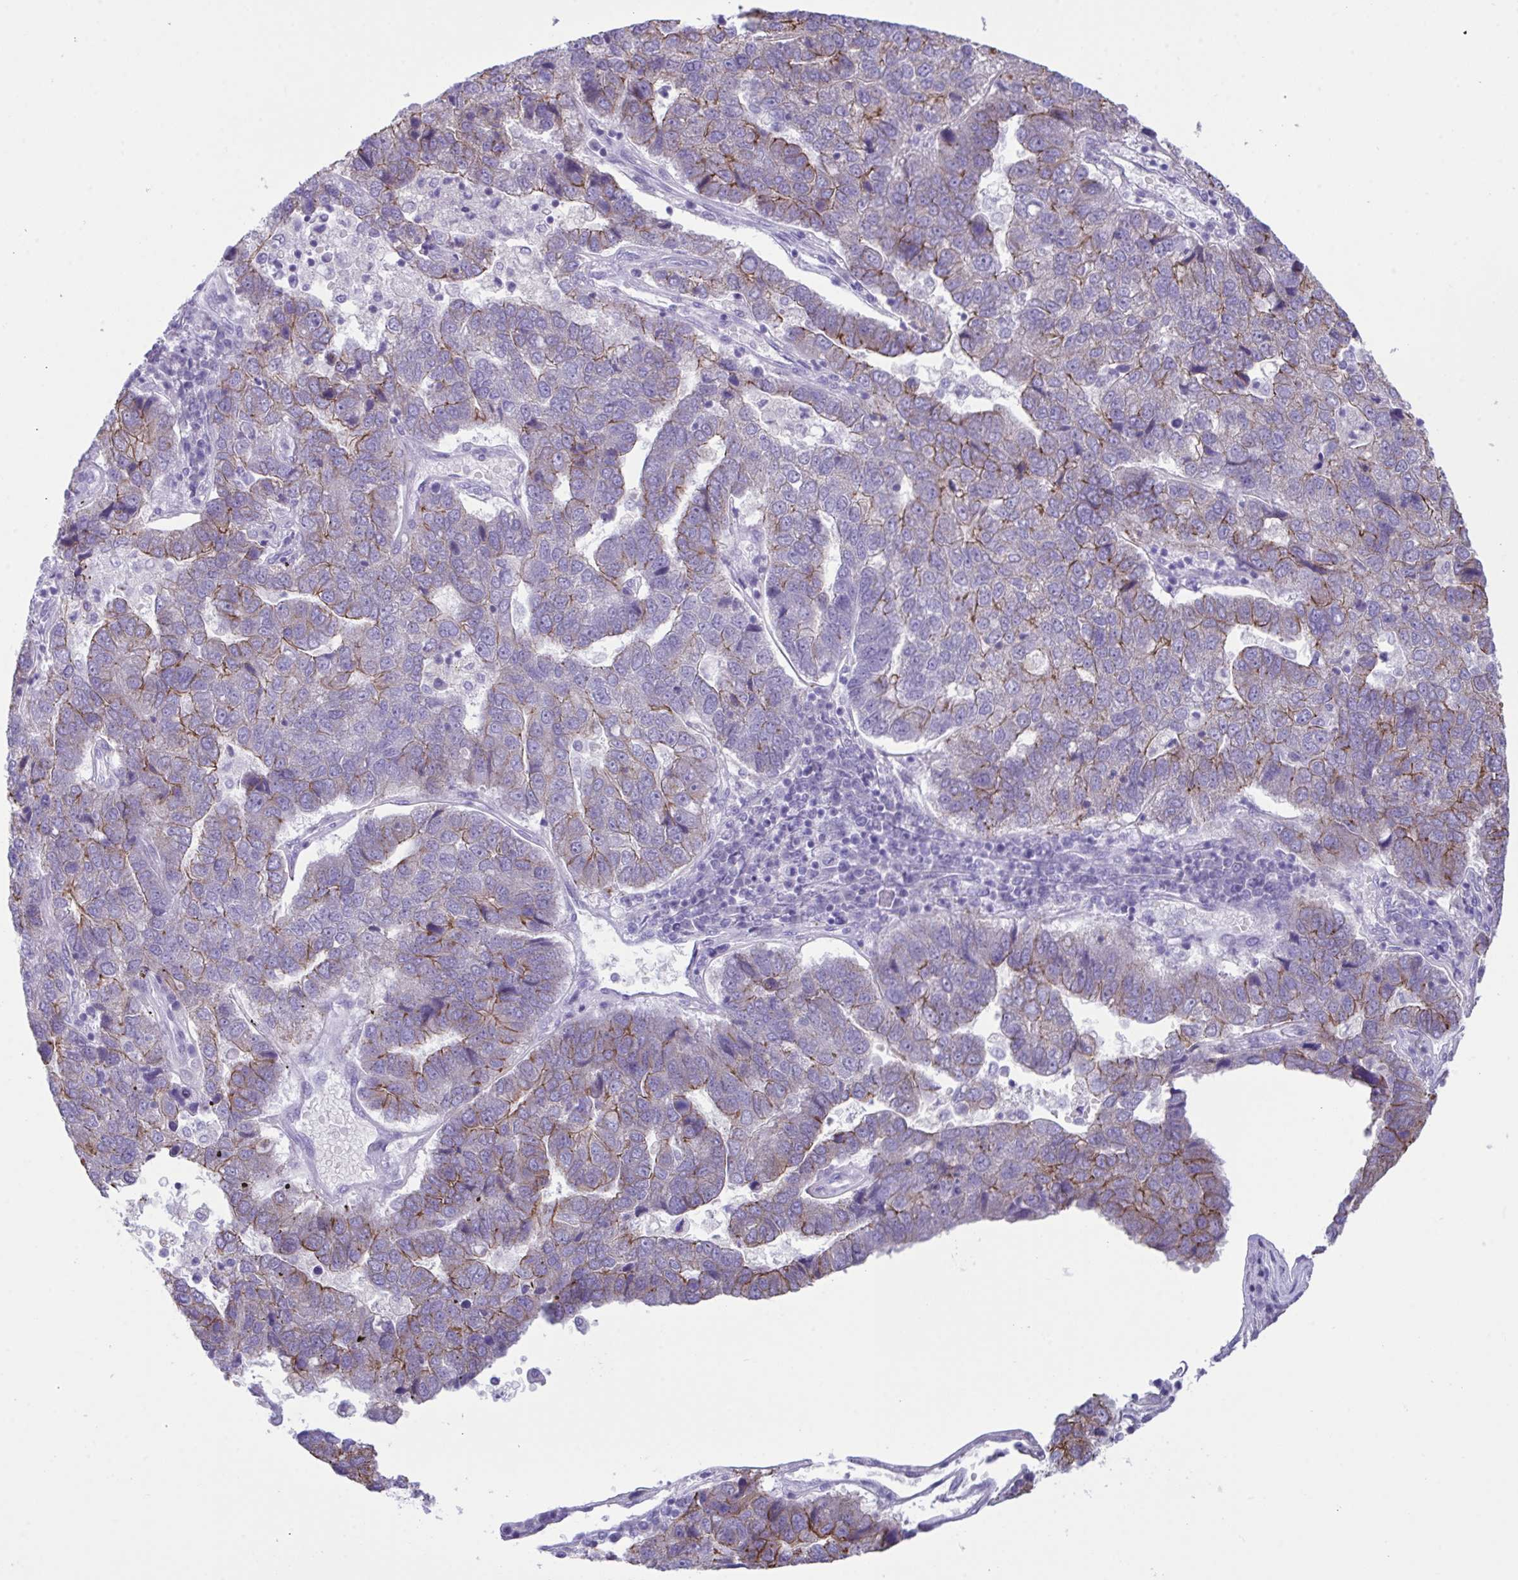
{"staining": {"intensity": "moderate", "quantity": "<25%", "location": "cytoplasmic/membranous"}, "tissue": "pancreatic cancer", "cell_type": "Tumor cells", "image_type": "cancer", "snomed": [{"axis": "morphology", "description": "Adenocarcinoma, NOS"}, {"axis": "topography", "description": "Pancreas"}], "caption": "Tumor cells exhibit low levels of moderate cytoplasmic/membranous positivity in approximately <25% of cells in human pancreatic cancer. The staining was performed using DAB (3,3'-diaminobenzidine), with brown indicating positive protein expression. Nuclei are stained blue with hematoxylin.", "gene": "GLB1L2", "patient": {"sex": "female", "age": 61}}